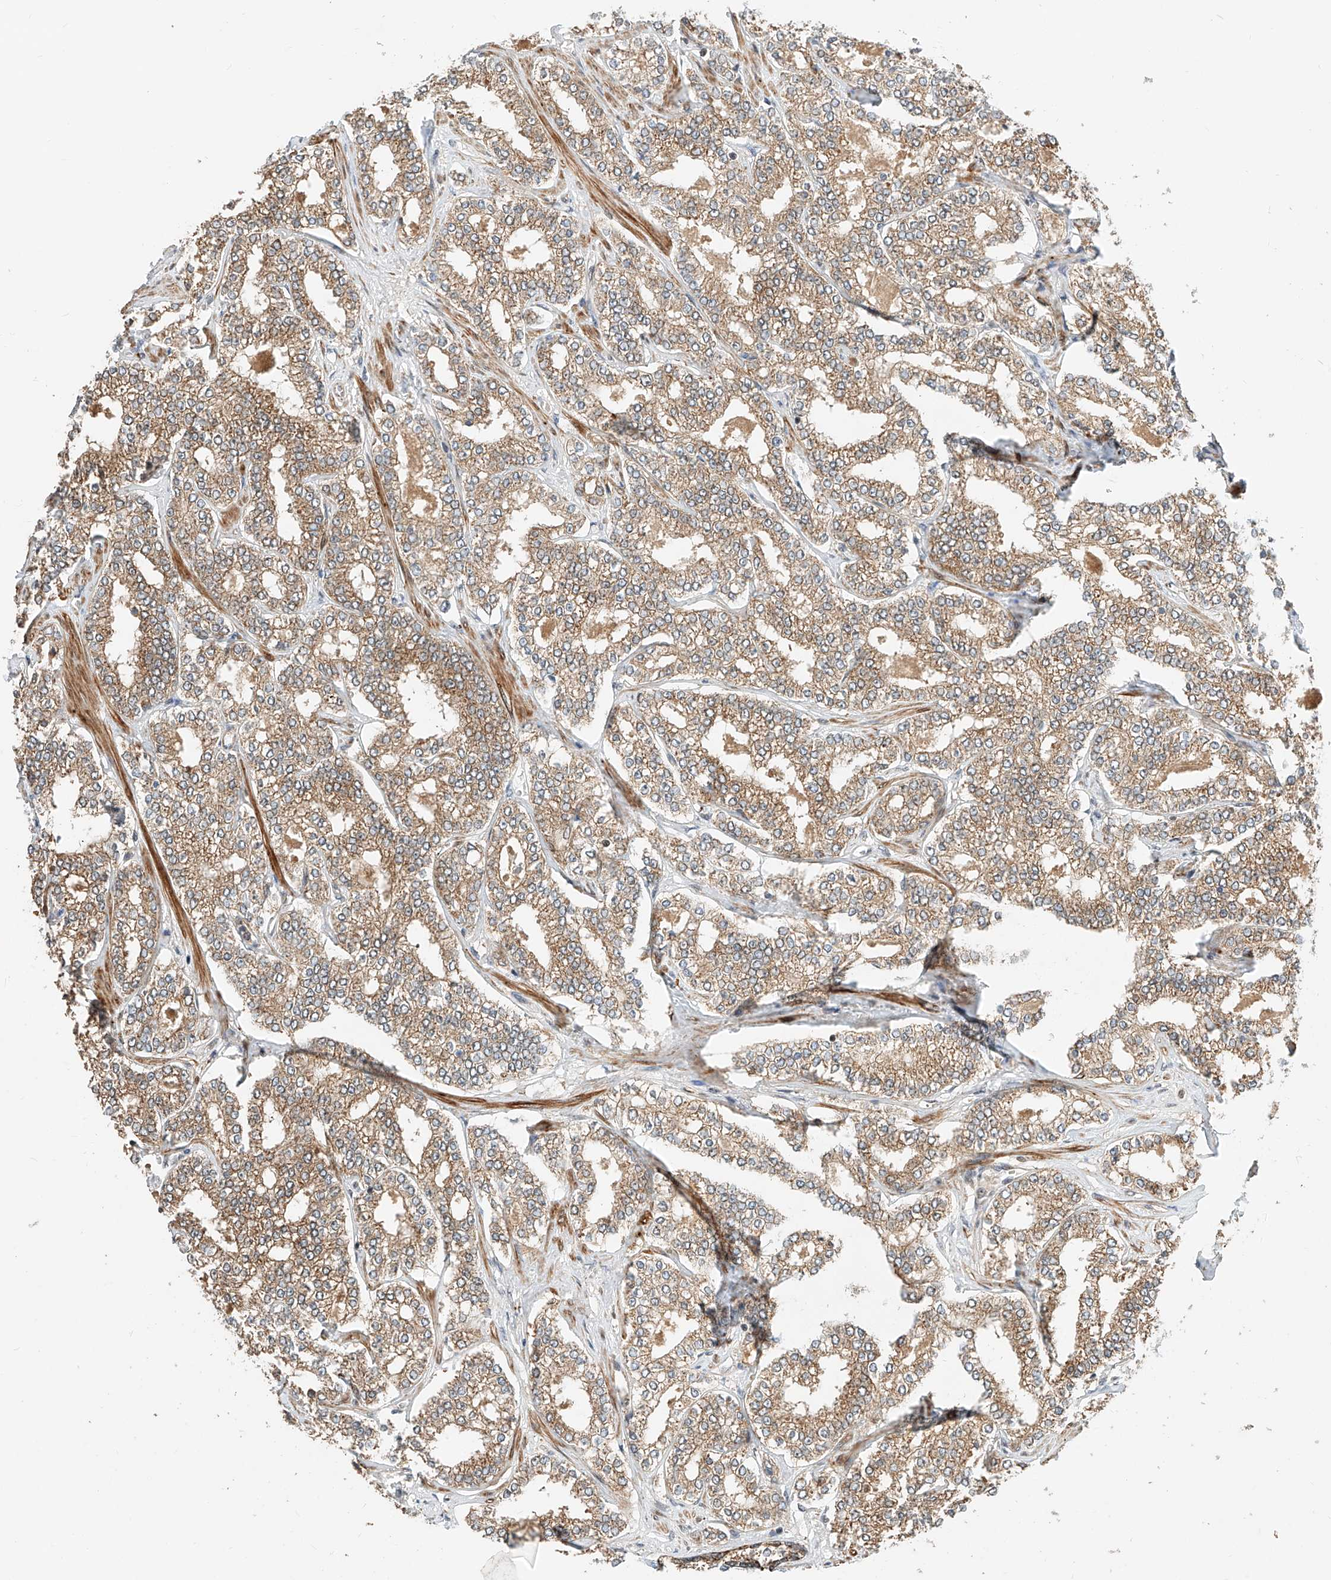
{"staining": {"intensity": "moderate", "quantity": ">75%", "location": "cytoplasmic/membranous"}, "tissue": "prostate cancer", "cell_type": "Tumor cells", "image_type": "cancer", "snomed": [{"axis": "morphology", "description": "Normal tissue, NOS"}, {"axis": "morphology", "description": "Adenocarcinoma, High grade"}, {"axis": "topography", "description": "Prostate"}], "caption": "Moderate cytoplasmic/membranous positivity is present in about >75% of tumor cells in prostate cancer.", "gene": "CPAMD8", "patient": {"sex": "male", "age": 83}}